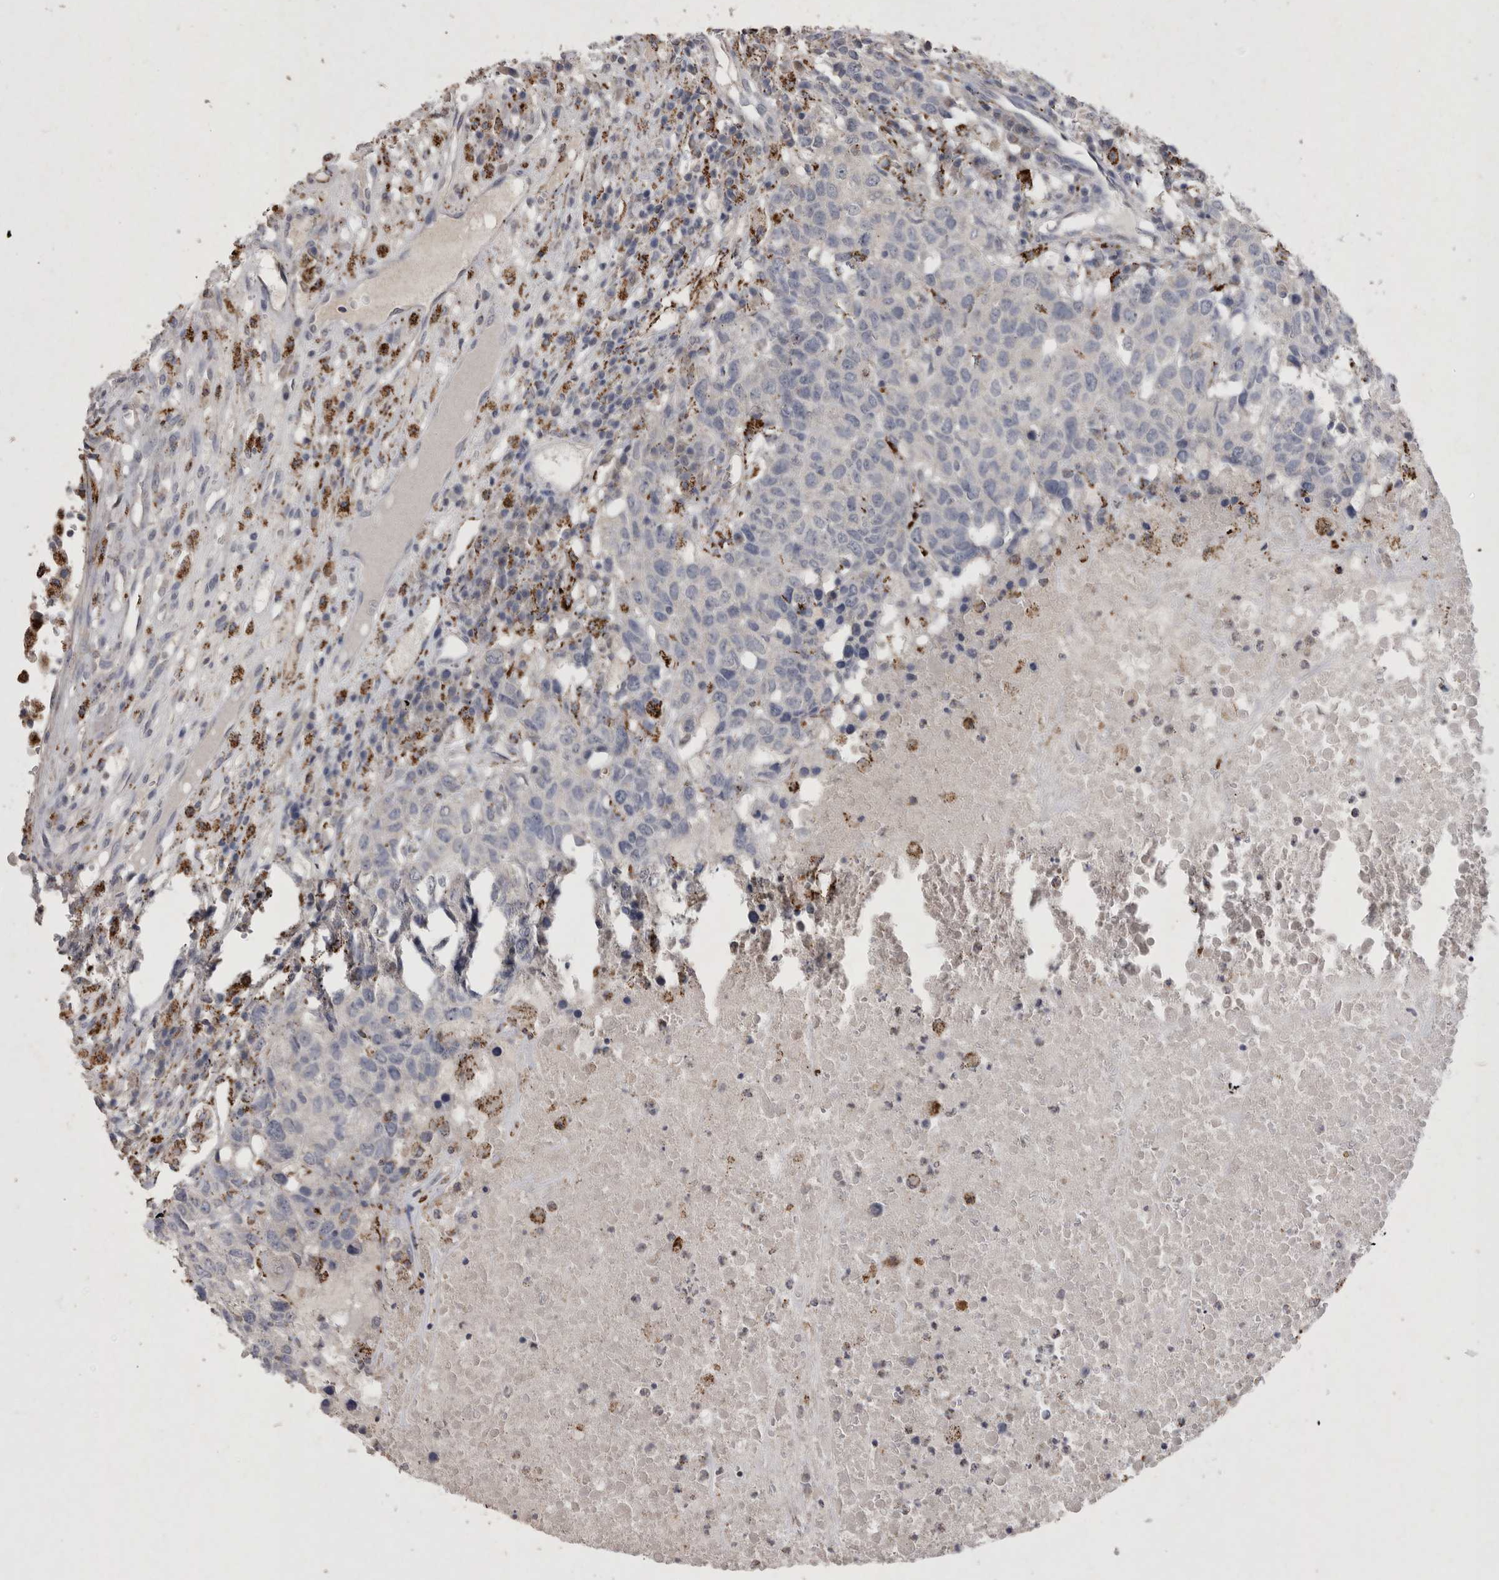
{"staining": {"intensity": "negative", "quantity": "none", "location": "none"}, "tissue": "head and neck cancer", "cell_type": "Tumor cells", "image_type": "cancer", "snomed": [{"axis": "morphology", "description": "Squamous cell carcinoma, NOS"}, {"axis": "topography", "description": "Head-Neck"}], "caption": "Tumor cells are negative for brown protein staining in squamous cell carcinoma (head and neck).", "gene": "DKK3", "patient": {"sex": "male", "age": 66}}